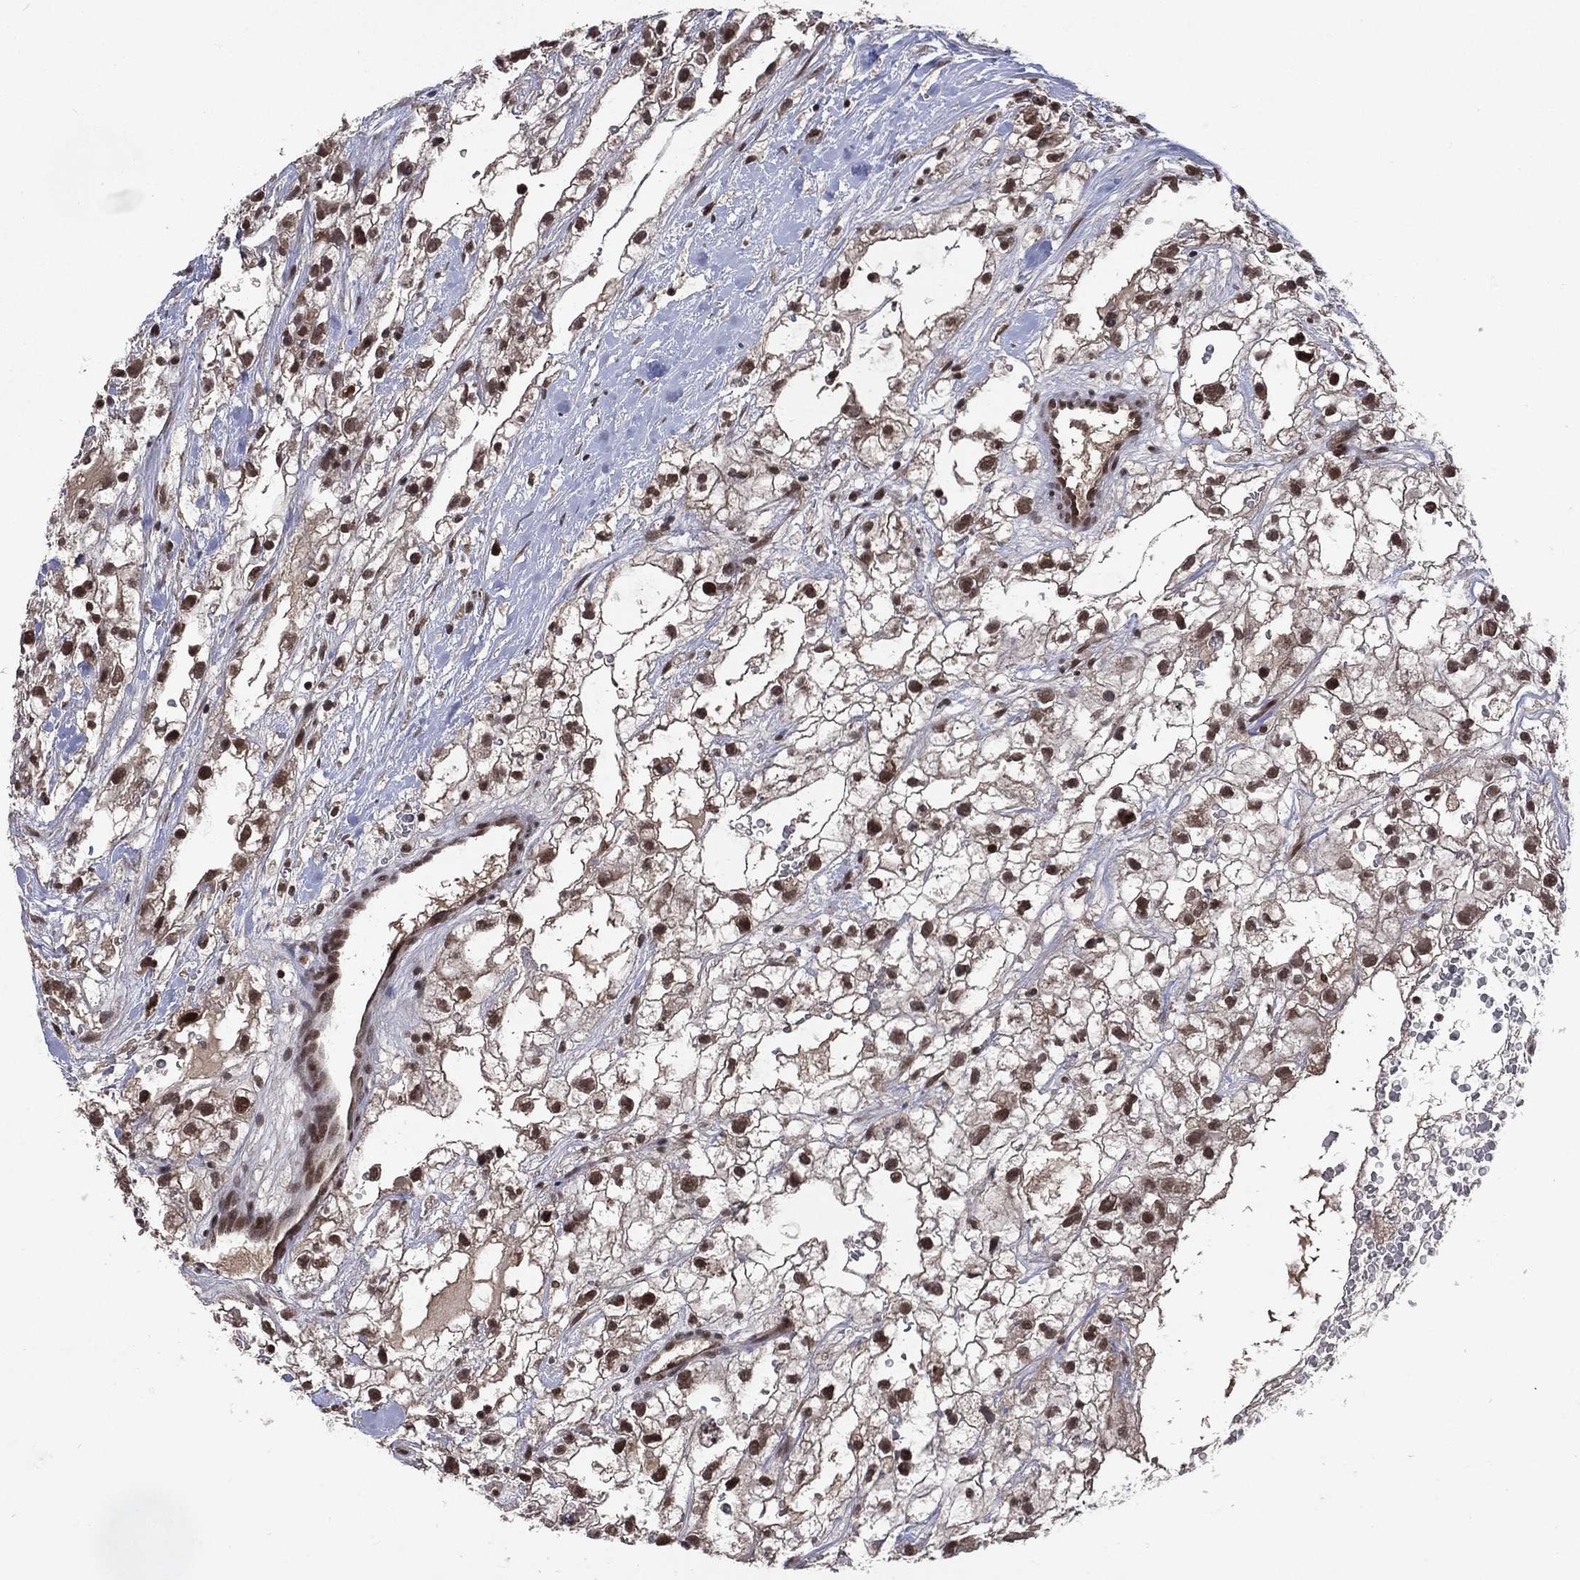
{"staining": {"intensity": "strong", "quantity": "25%-75%", "location": "nuclear"}, "tissue": "renal cancer", "cell_type": "Tumor cells", "image_type": "cancer", "snomed": [{"axis": "morphology", "description": "Adenocarcinoma, NOS"}, {"axis": "topography", "description": "Kidney"}], "caption": "A photomicrograph of renal cancer stained for a protein exhibits strong nuclear brown staining in tumor cells. The staining was performed using DAB, with brown indicating positive protein expression. Nuclei are stained blue with hematoxylin.", "gene": "DMAP1", "patient": {"sex": "male", "age": 59}}